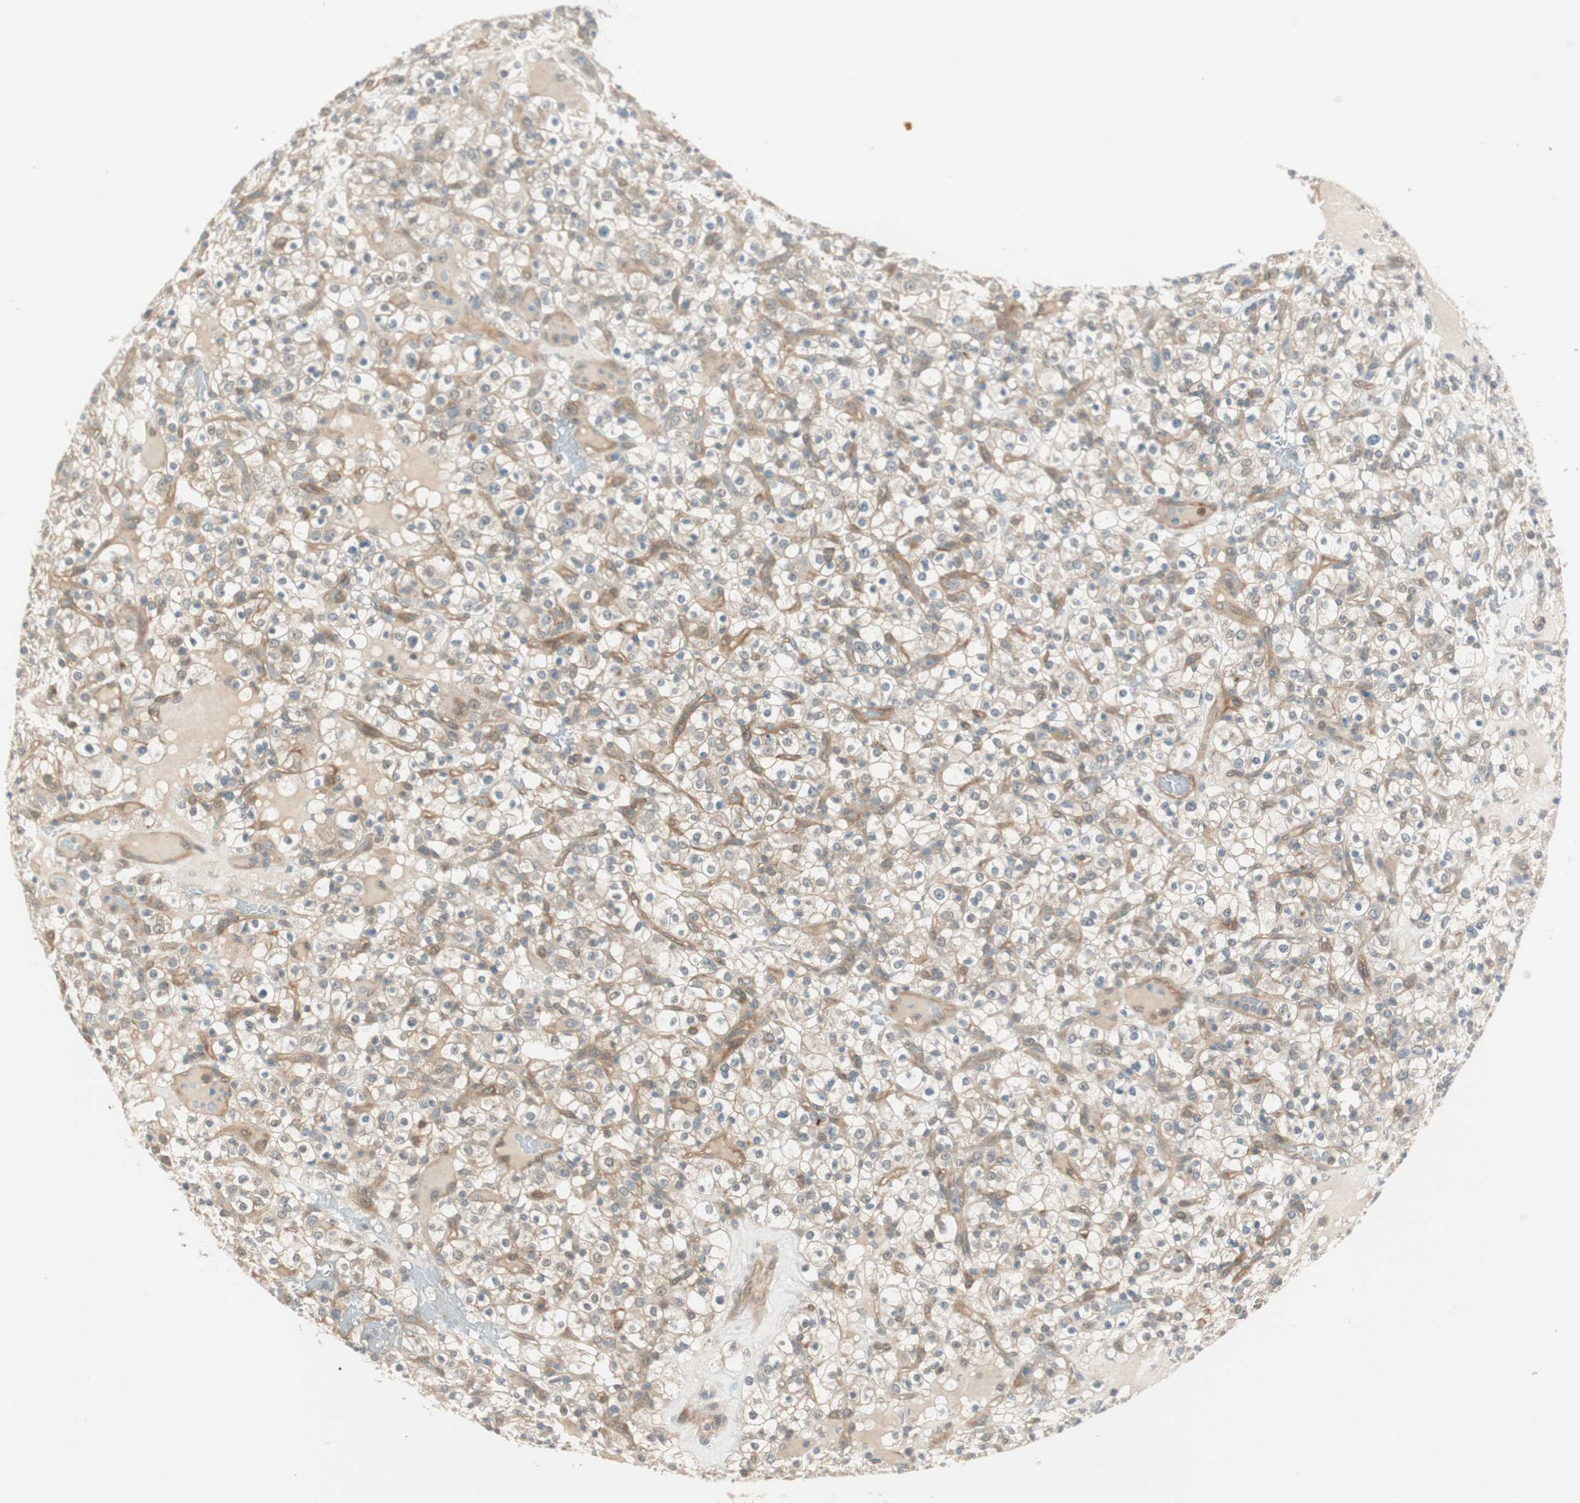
{"staining": {"intensity": "weak", "quantity": "25%-75%", "location": "cytoplasmic/membranous"}, "tissue": "renal cancer", "cell_type": "Tumor cells", "image_type": "cancer", "snomed": [{"axis": "morphology", "description": "Normal tissue, NOS"}, {"axis": "morphology", "description": "Adenocarcinoma, NOS"}, {"axis": "topography", "description": "Kidney"}], "caption": "Renal cancer stained with a protein marker displays weak staining in tumor cells.", "gene": "PSMD8", "patient": {"sex": "female", "age": 72}}